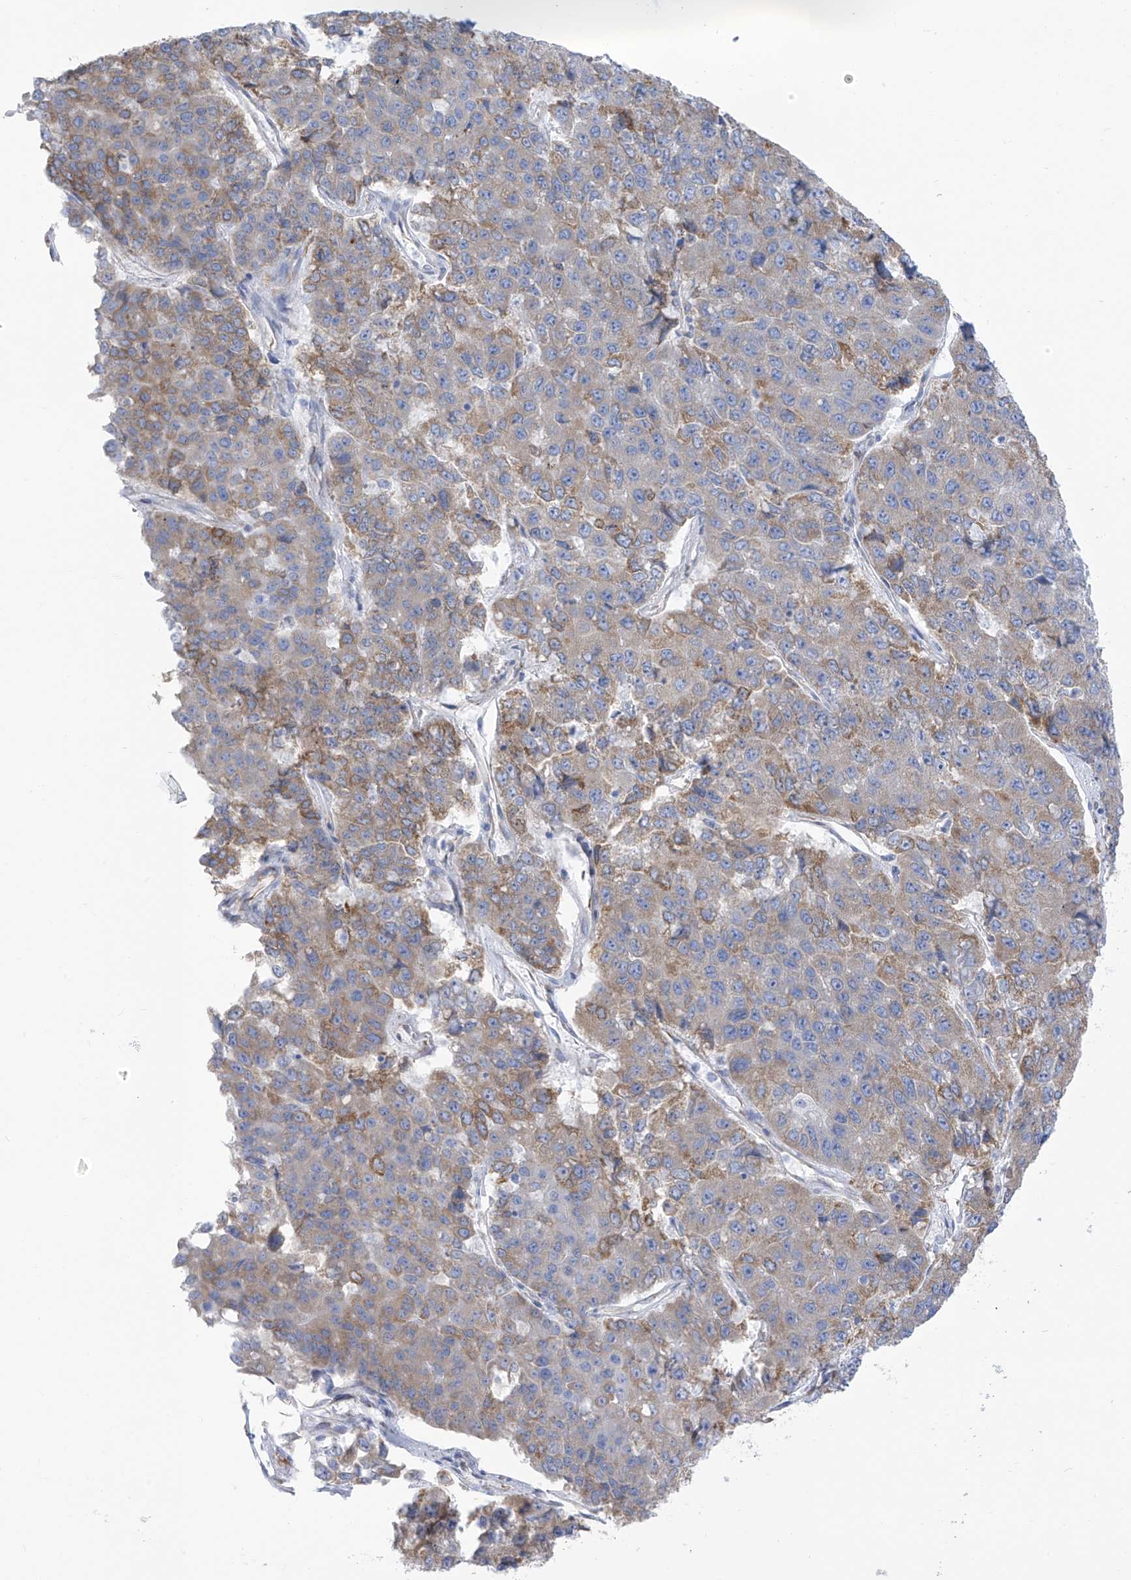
{"staining": {"intensity": "moderate", "quantity": "<25%", "location": "cytoplasmic/membranous"}, "tissue": "pancreatic cancer", "cell_type": "Tumor cells", "image_type": "cancer", "snomed": [{"axis": "morphology", "description": "Adenocarcinoma, NOS"}, {"axis": "topography", "description": "Pancreas"}], "caption": "Human pancreatic cancer stained with a protein marker demonstrates moderate staining in tumor cells.", "gene": "RCN2", "patient": {"sex": "male", "age": 50}}